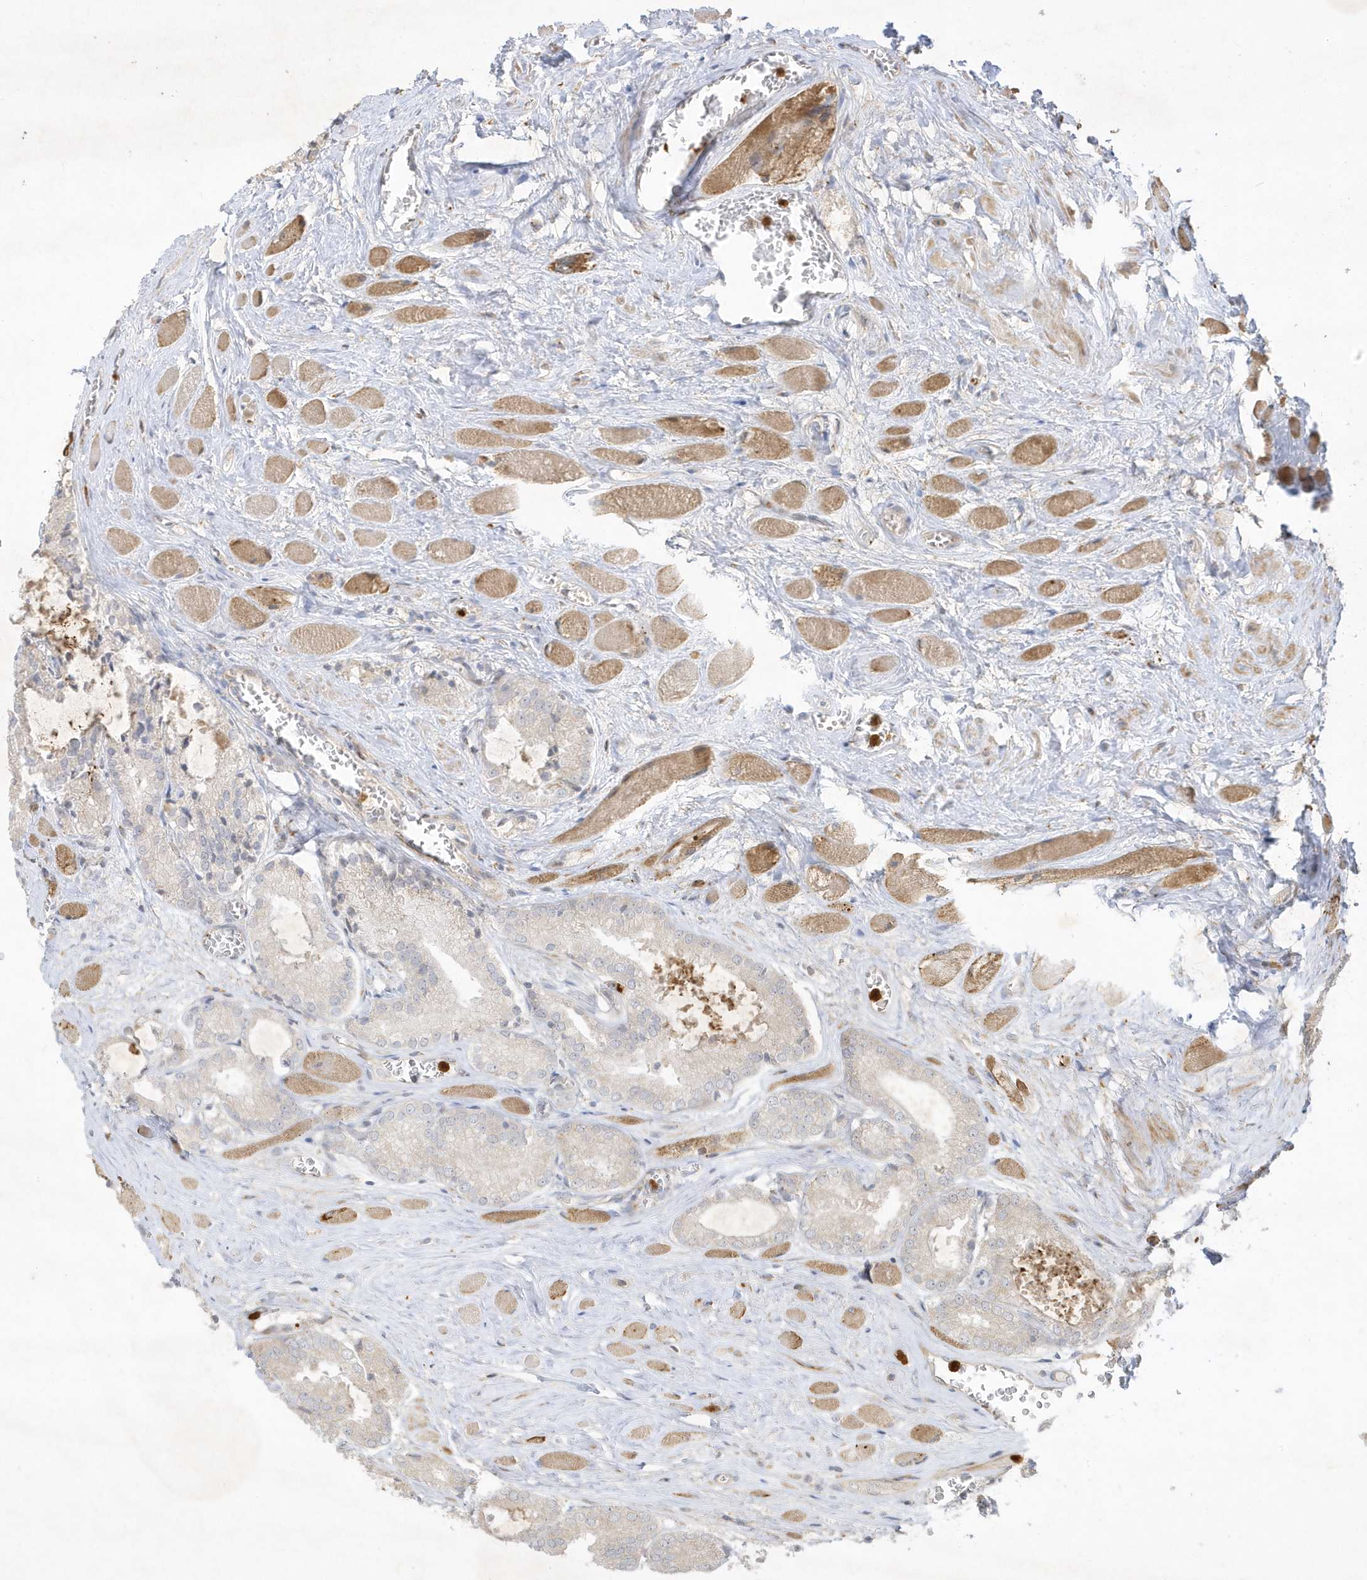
{"staining": {"intensity": "negative", "quantity": "none", "location": "none"}, "tissue": "prostate cancer", "cell_type": "Tumor cells", "image_type": "cancer", "snomed": [{"axis": "morphology", "description": "Adenocarcinoma, Low grade"}, {"axis": "topography", "description": "Prostate"}], "caption": "Immunohistochemistry image of prostate cancer stained for a protein (brown), which reveals no positivity in tumor cells.", "gene": "IFT57", "patient": {"sex": "male", "age": 67}}